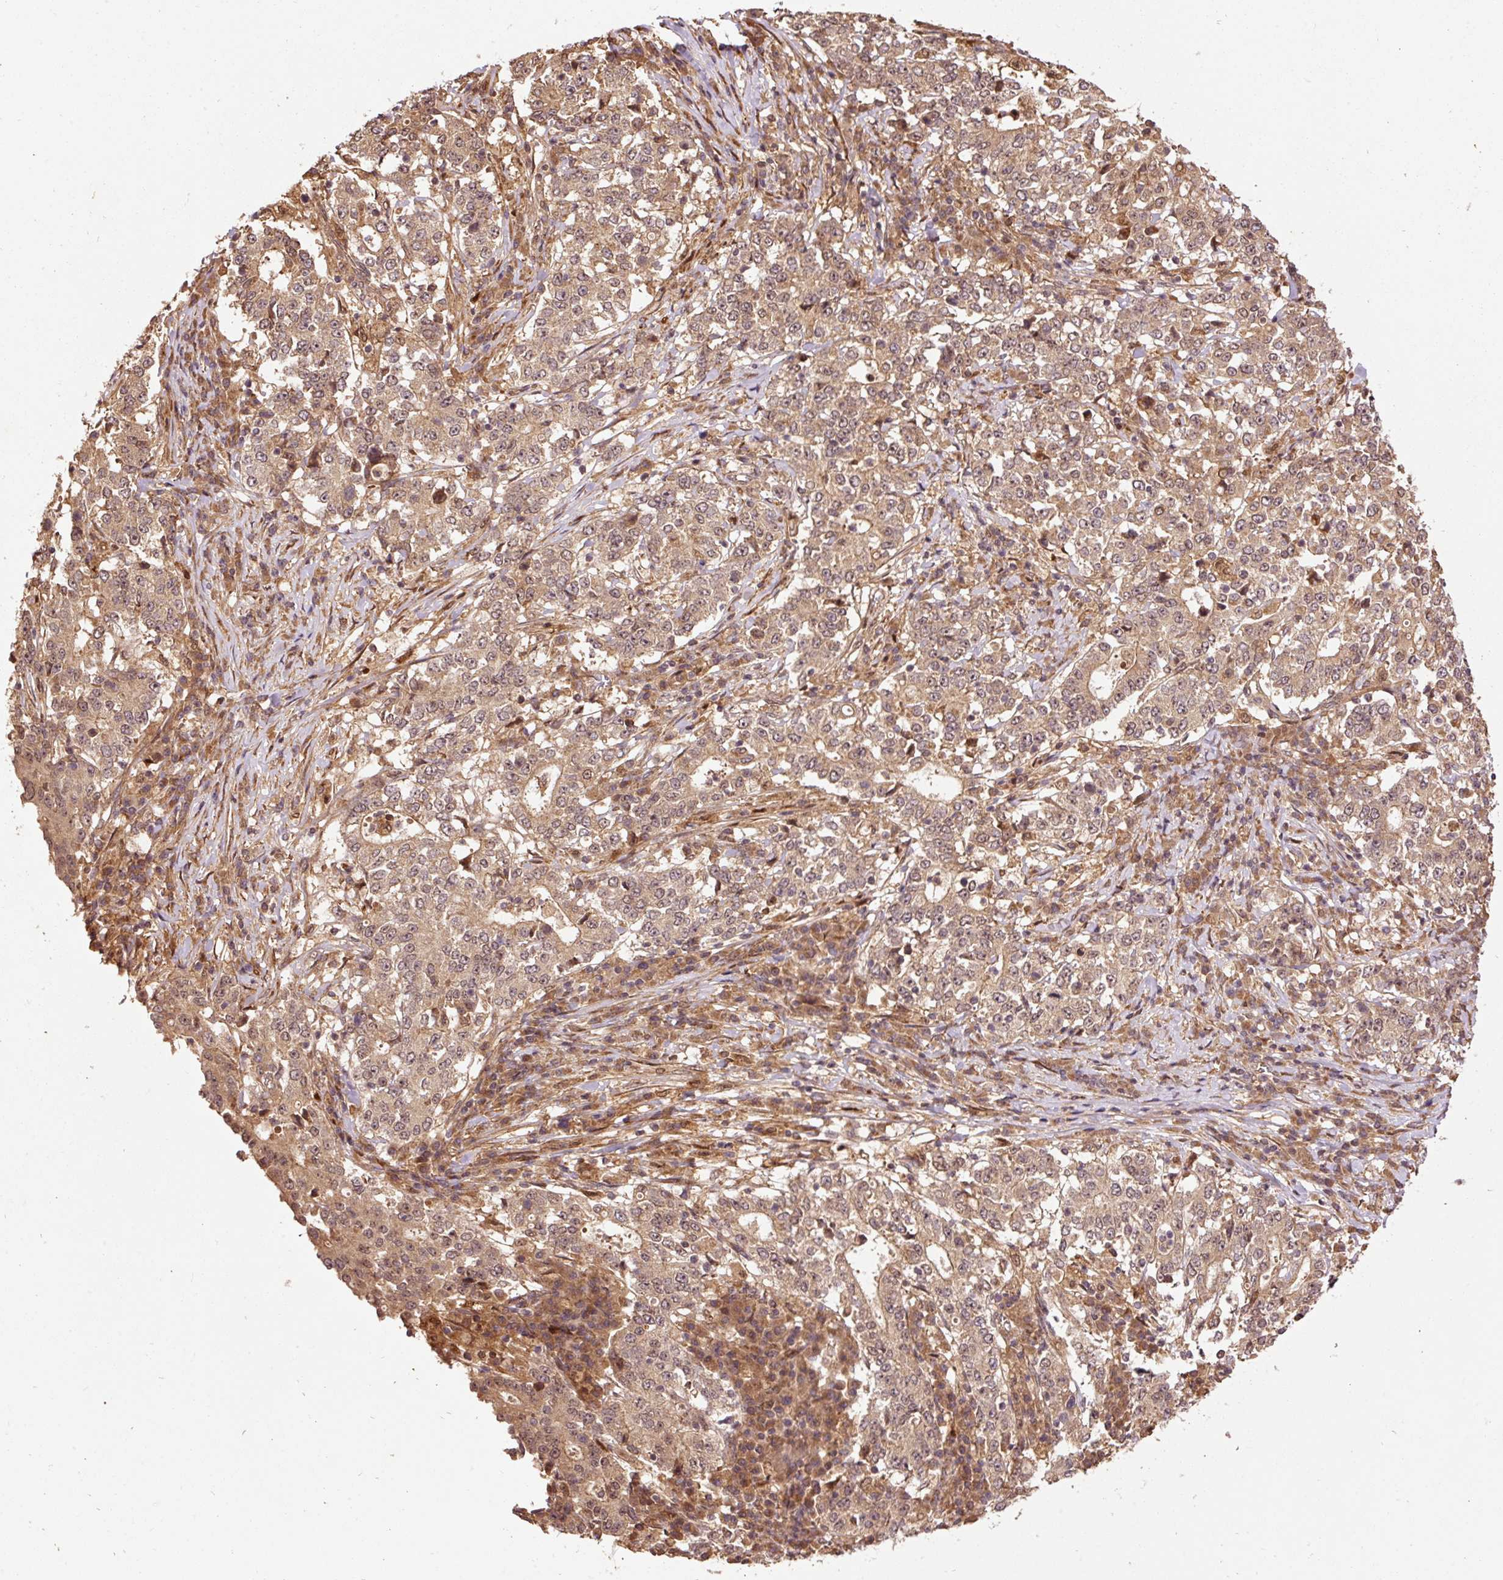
{"staining": {"intensity": "moderate", "quantity": ">75%", "location": "cytoplasmic/membranous,nuclear"}, "tissue": "stomach cancer", "cell_type": "Tumor cells", "image_type": "cancer", "snomed": [{"axis": "morphology", "description": "Adenocarcinoma, NOS"}, {"axis": "topography", "description": "Stomach"}], "caption": "Immunohistochemistry photomicrograph of stomach adenocarcinoma stained for a protein (brown), which displays medium levels of moderate cytoplasmic/membranous and nuclear expression in approximately >75% of tumor cells.", "gene": "OXER1", "patient": {"sex": "male", "age": 59}}